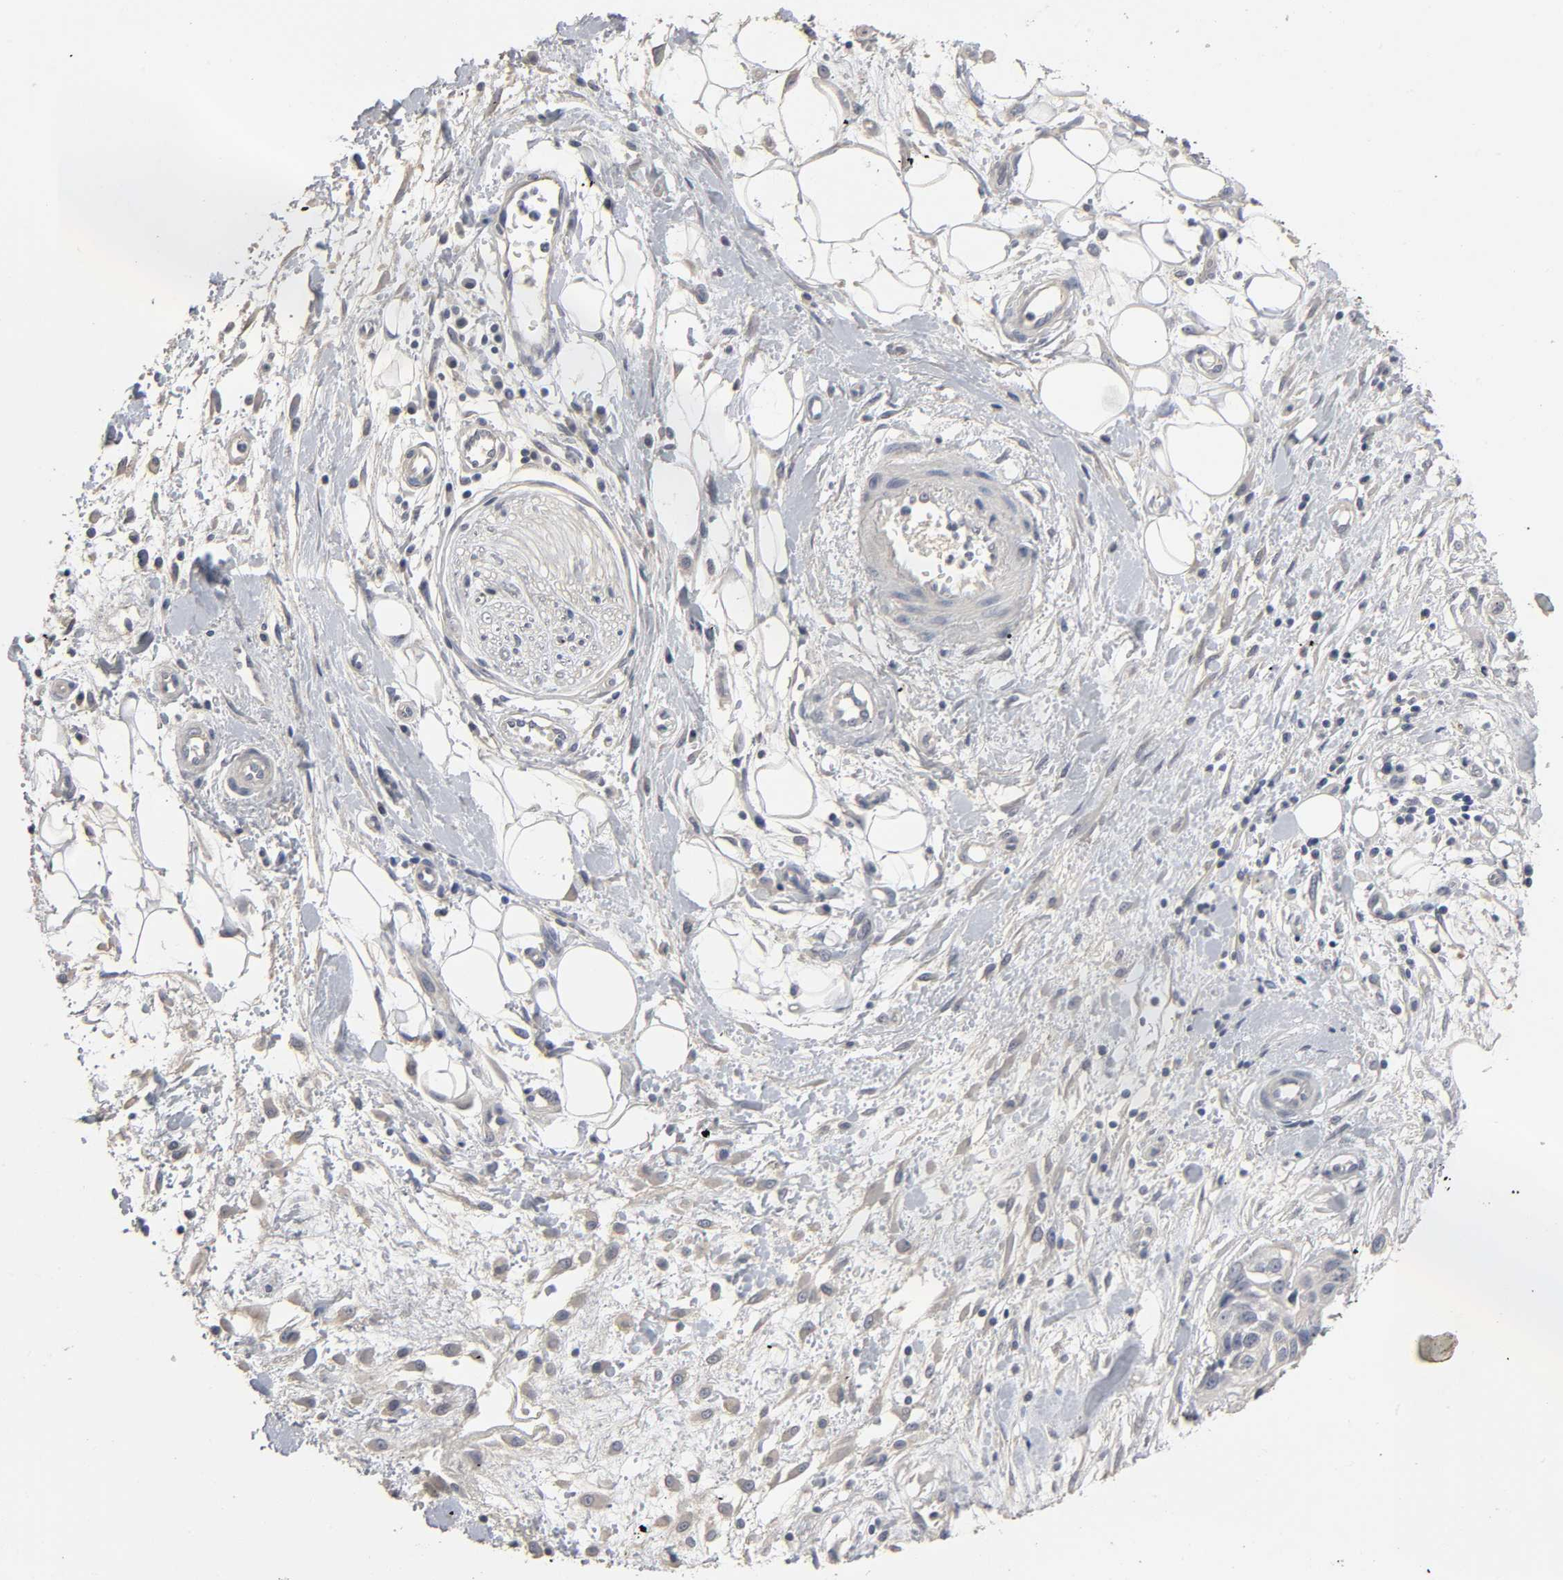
{"staining": {"intensity": "negative", "quantity": "none", "location": "none"}, "tissue": "pancreatic cancer", "cell_type": "Tumor cells", "image_type": "cancer", "snomed": [{"axis": "morphology", "description": "Adenocarcinoma, NOS"}, {"axis": "topography", "description": "Pancreas"}], "caption": "Immunohistochemical staining of human pancreatic cancer (adenocarcinoma) demonstrates no significant expression in tumor cells.", "gene": "SLC10A2", "patient": {"sex": "female", "age": 60}}